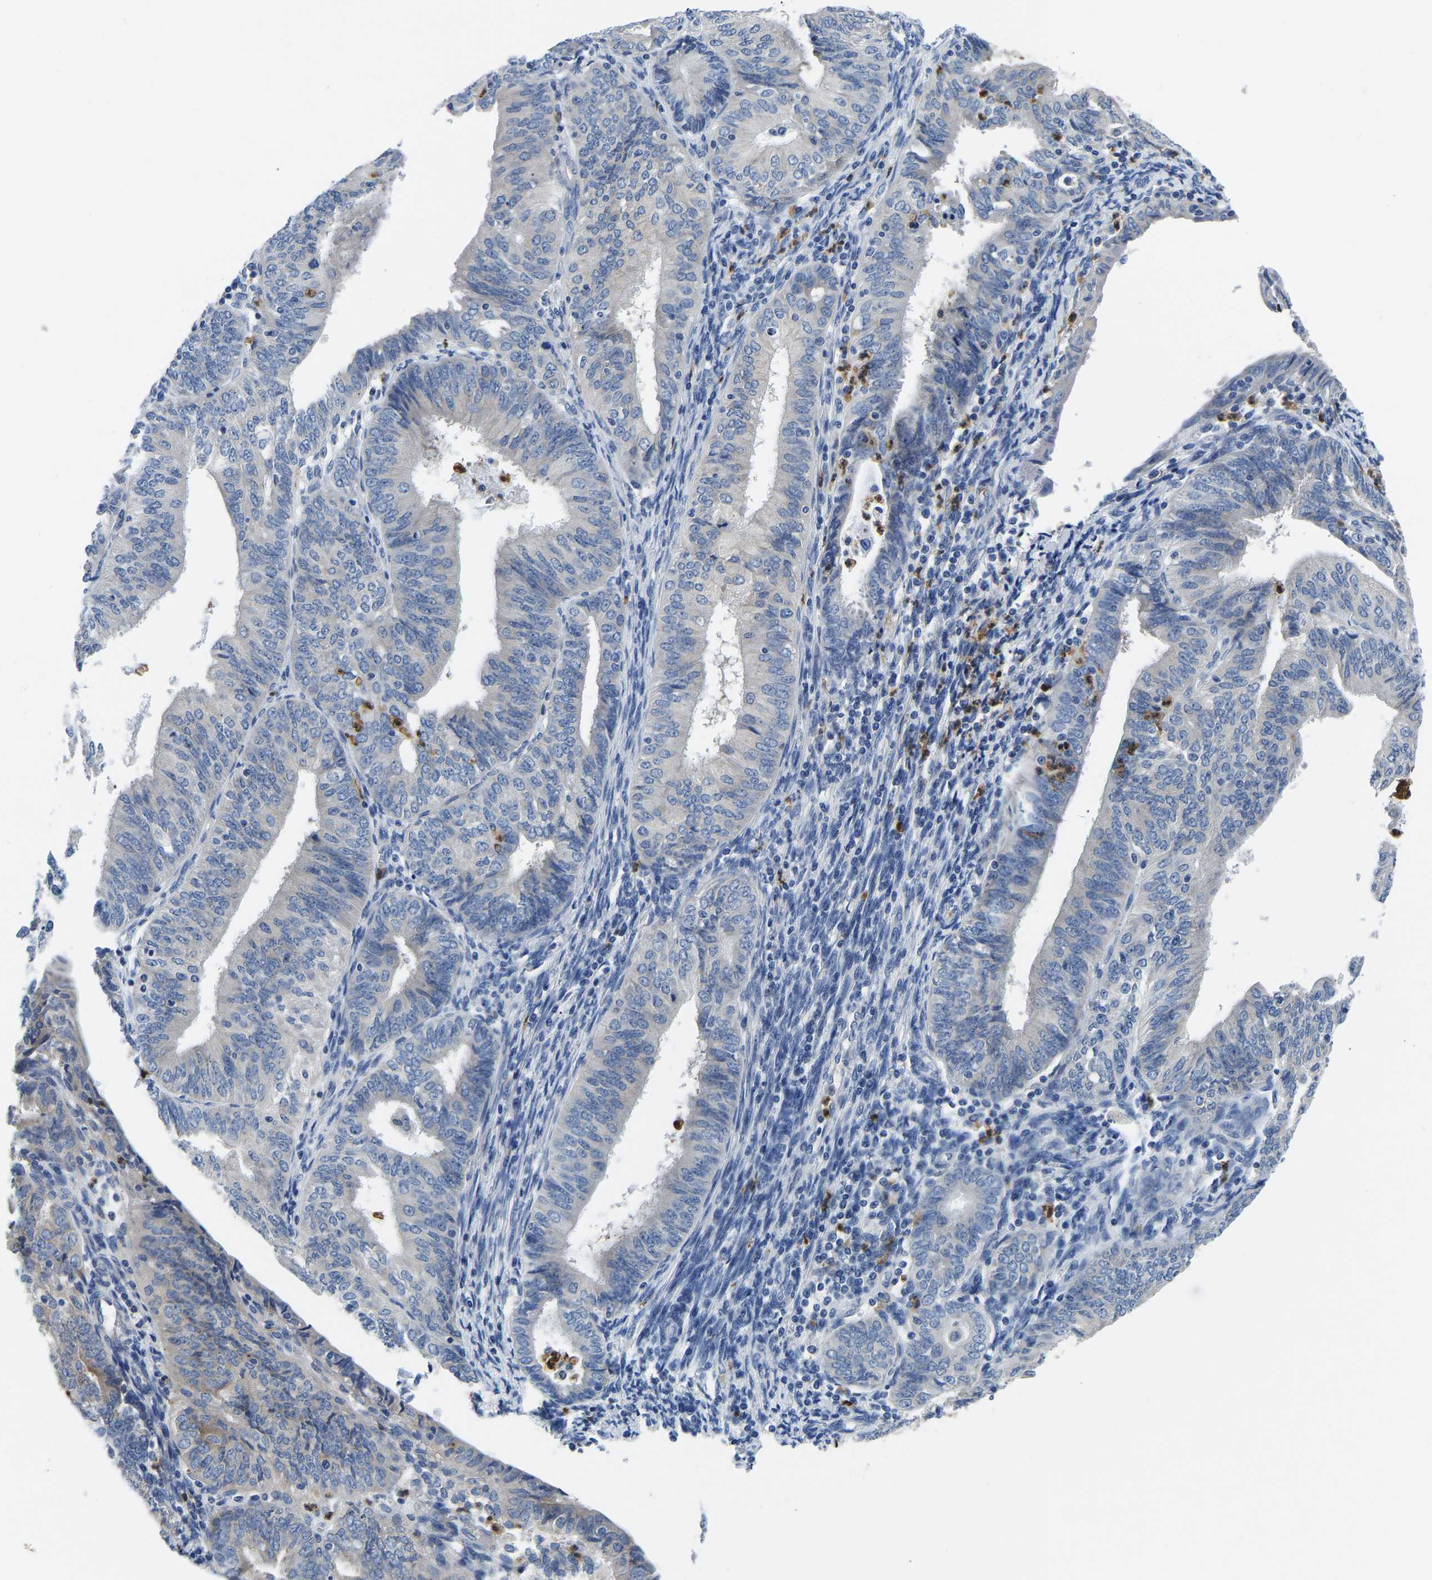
{"staining": {"intensity": "negative", "quantity": "none", "location": "none"}, "tissue": "endometrial cancer", "cell_type": "Tumor cells", "image_type": "cancer", "snomed": [{"axis": "morphology", "description": "Adenocarcinoma, NOS"}, {"axis": "topography", "description": "Endometrium"}], "caption": "Immunohistochemistry (IHC) photomicrograph of endometrial cancer stained for a protein (brown), which displays no positivity in tumor cells.", "gene": "TOR1B", "patient": {"sex": "female", "age": 58}}